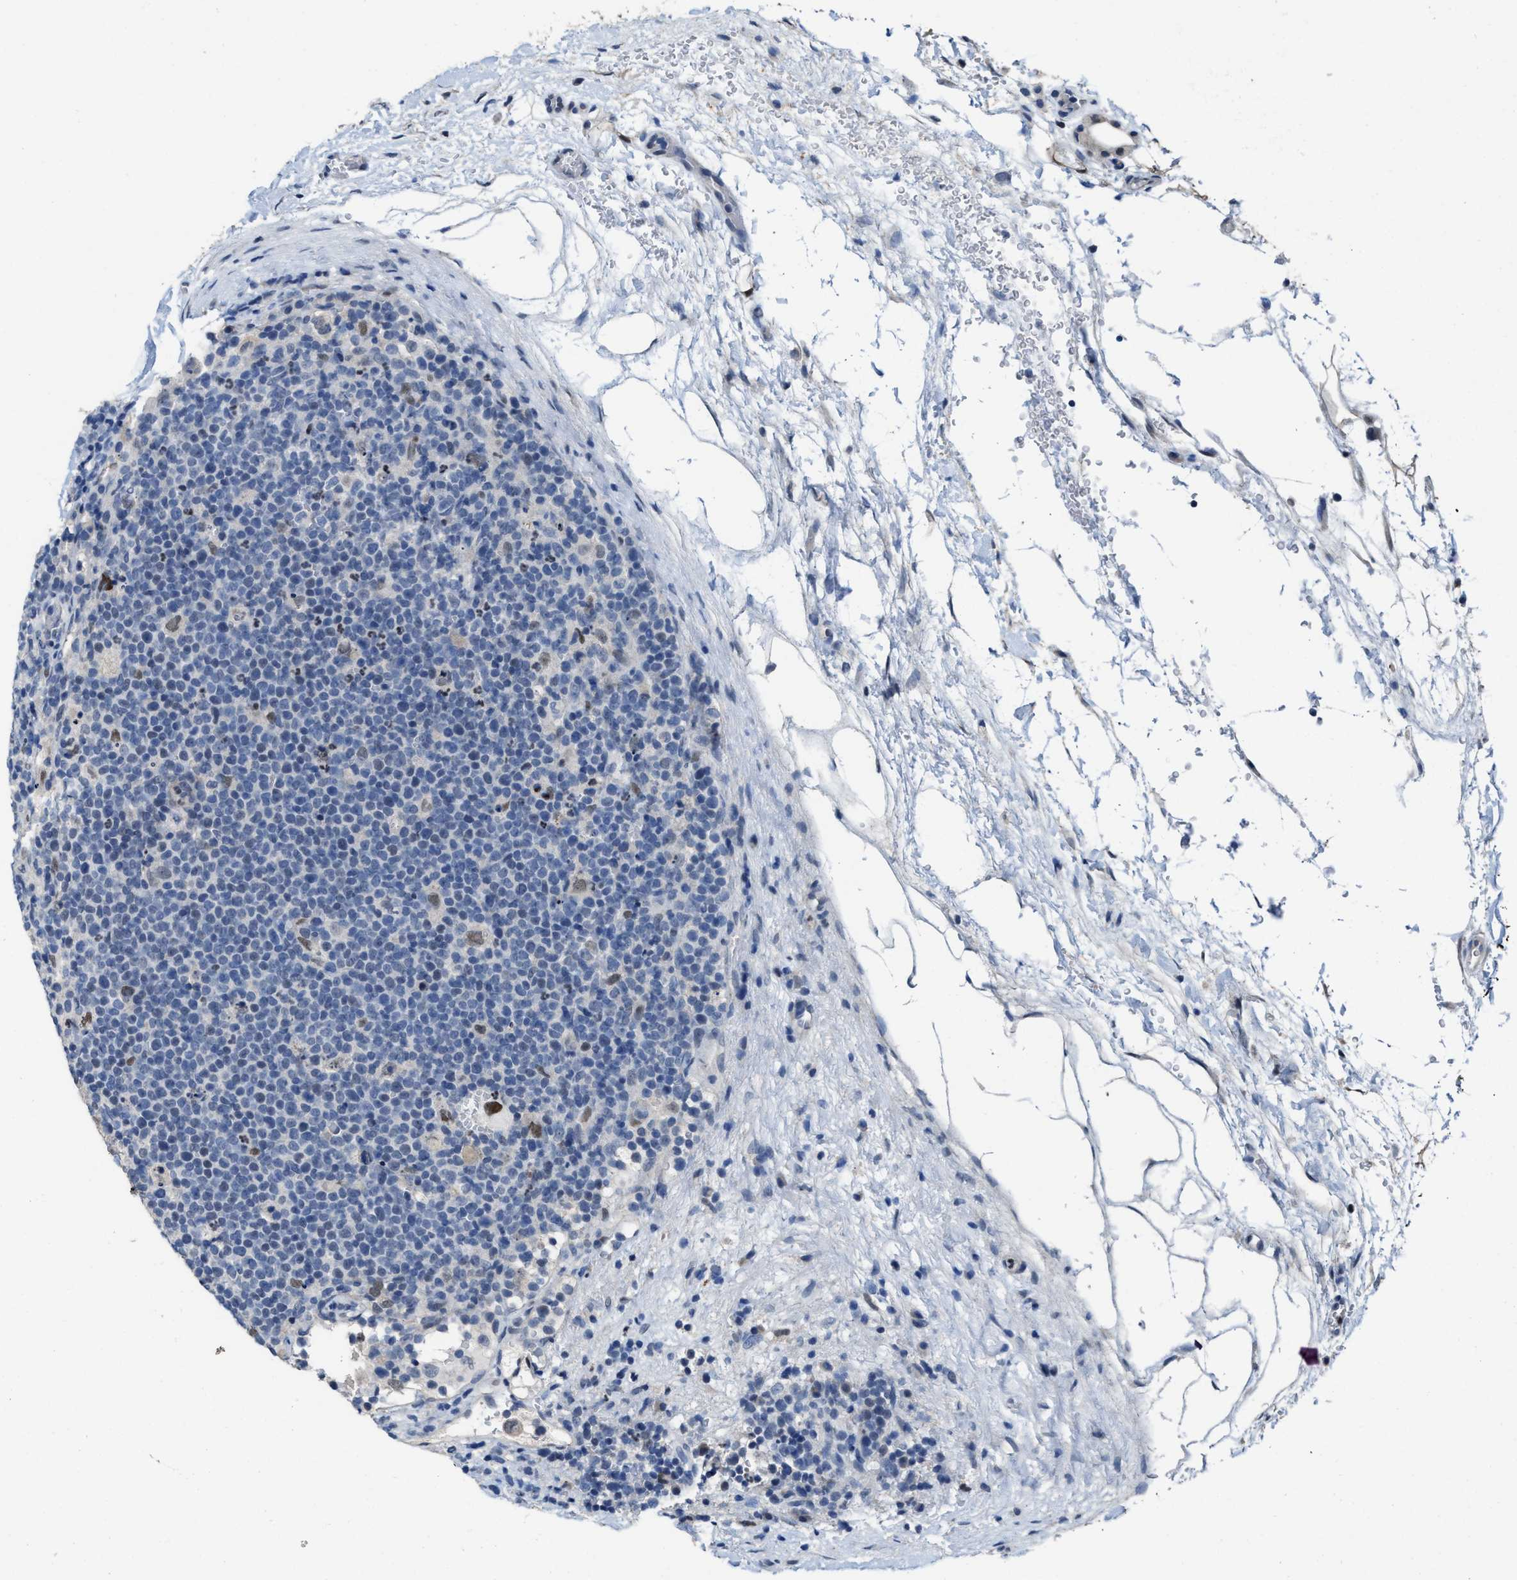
{"staining": {"intensity": "negative", "quantity": "none", "location": "none"}, "tissue": "lymphoma", "cell_type": "Tumor cells", "image_type": "cancer", "snomed": [{"axis": "morphology", "description": "Malignant lymphoma, non-Hodgkin's type, High grade"}, {"axis": "topography", "description": "Lymph node"}], "caption": "High magnification brightfield microscopy of malignant lymphoma, non-Hodgkin's type (high-grade) stained with DAB (3,3'-diaminobenzidine) (brown) and counterstained with hematoxylin (blue): tumor cells show no significant staining.", "gene": "ZNF20", "patient": {"sex": "male", "age": 61}}